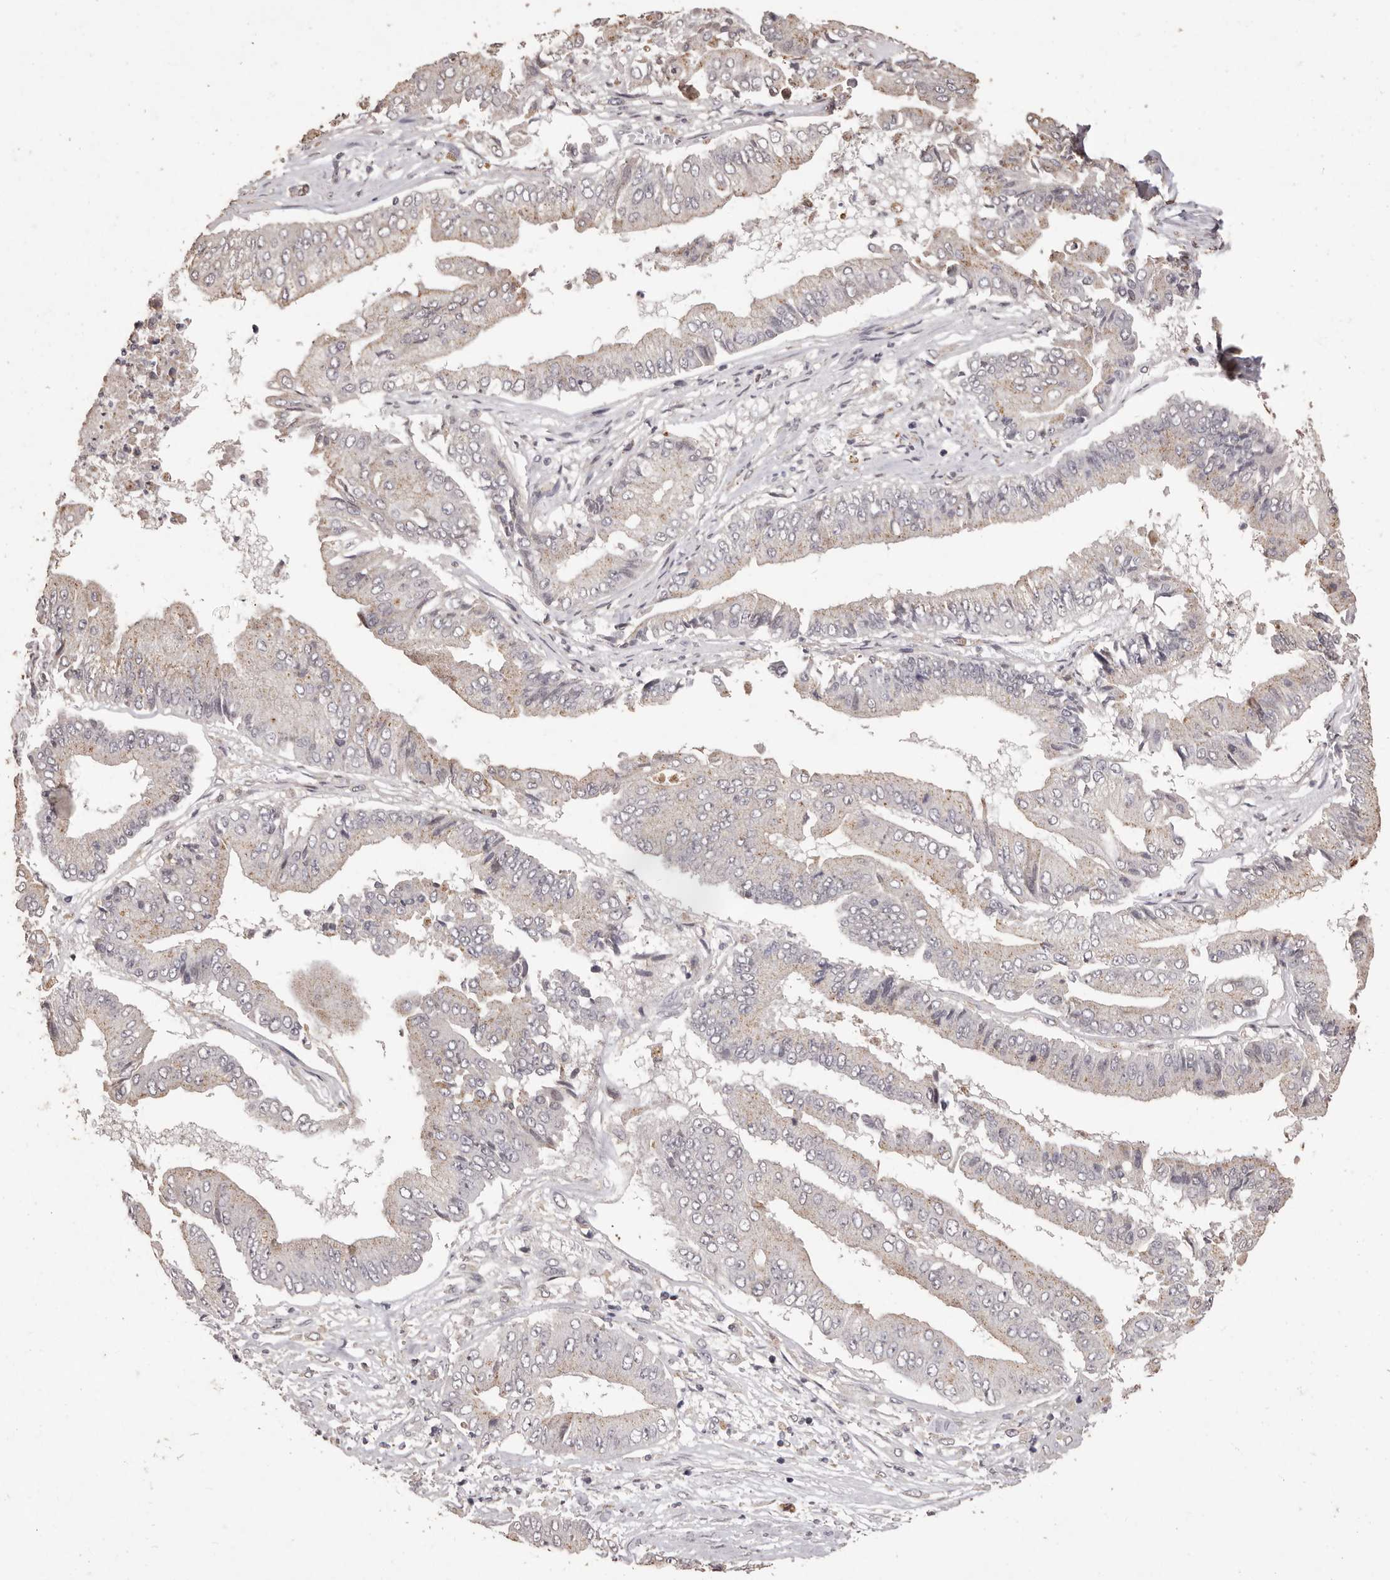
{"staining": {"intensity": "weak", "quantity": "25%-75%", "location": "cytoplasmic/membranous"}, "tissue": "pancreatic cancer", "cell_type": "Tumor cells", "image_type": "cancer", "snomed": [{"axis": "morphology", "description": "Adenocarcinoma, NOS"}, {"axis": "topography", "description": "Pancreas"}], "caption": "This is an image of immunohistochemistry staining of pancreatic cancer, which shows weak positivity in the cytoplasmic/membranous of tumor cells.", "gene": "PRSS27", "patient": {"sex": "female", "age": 77}}